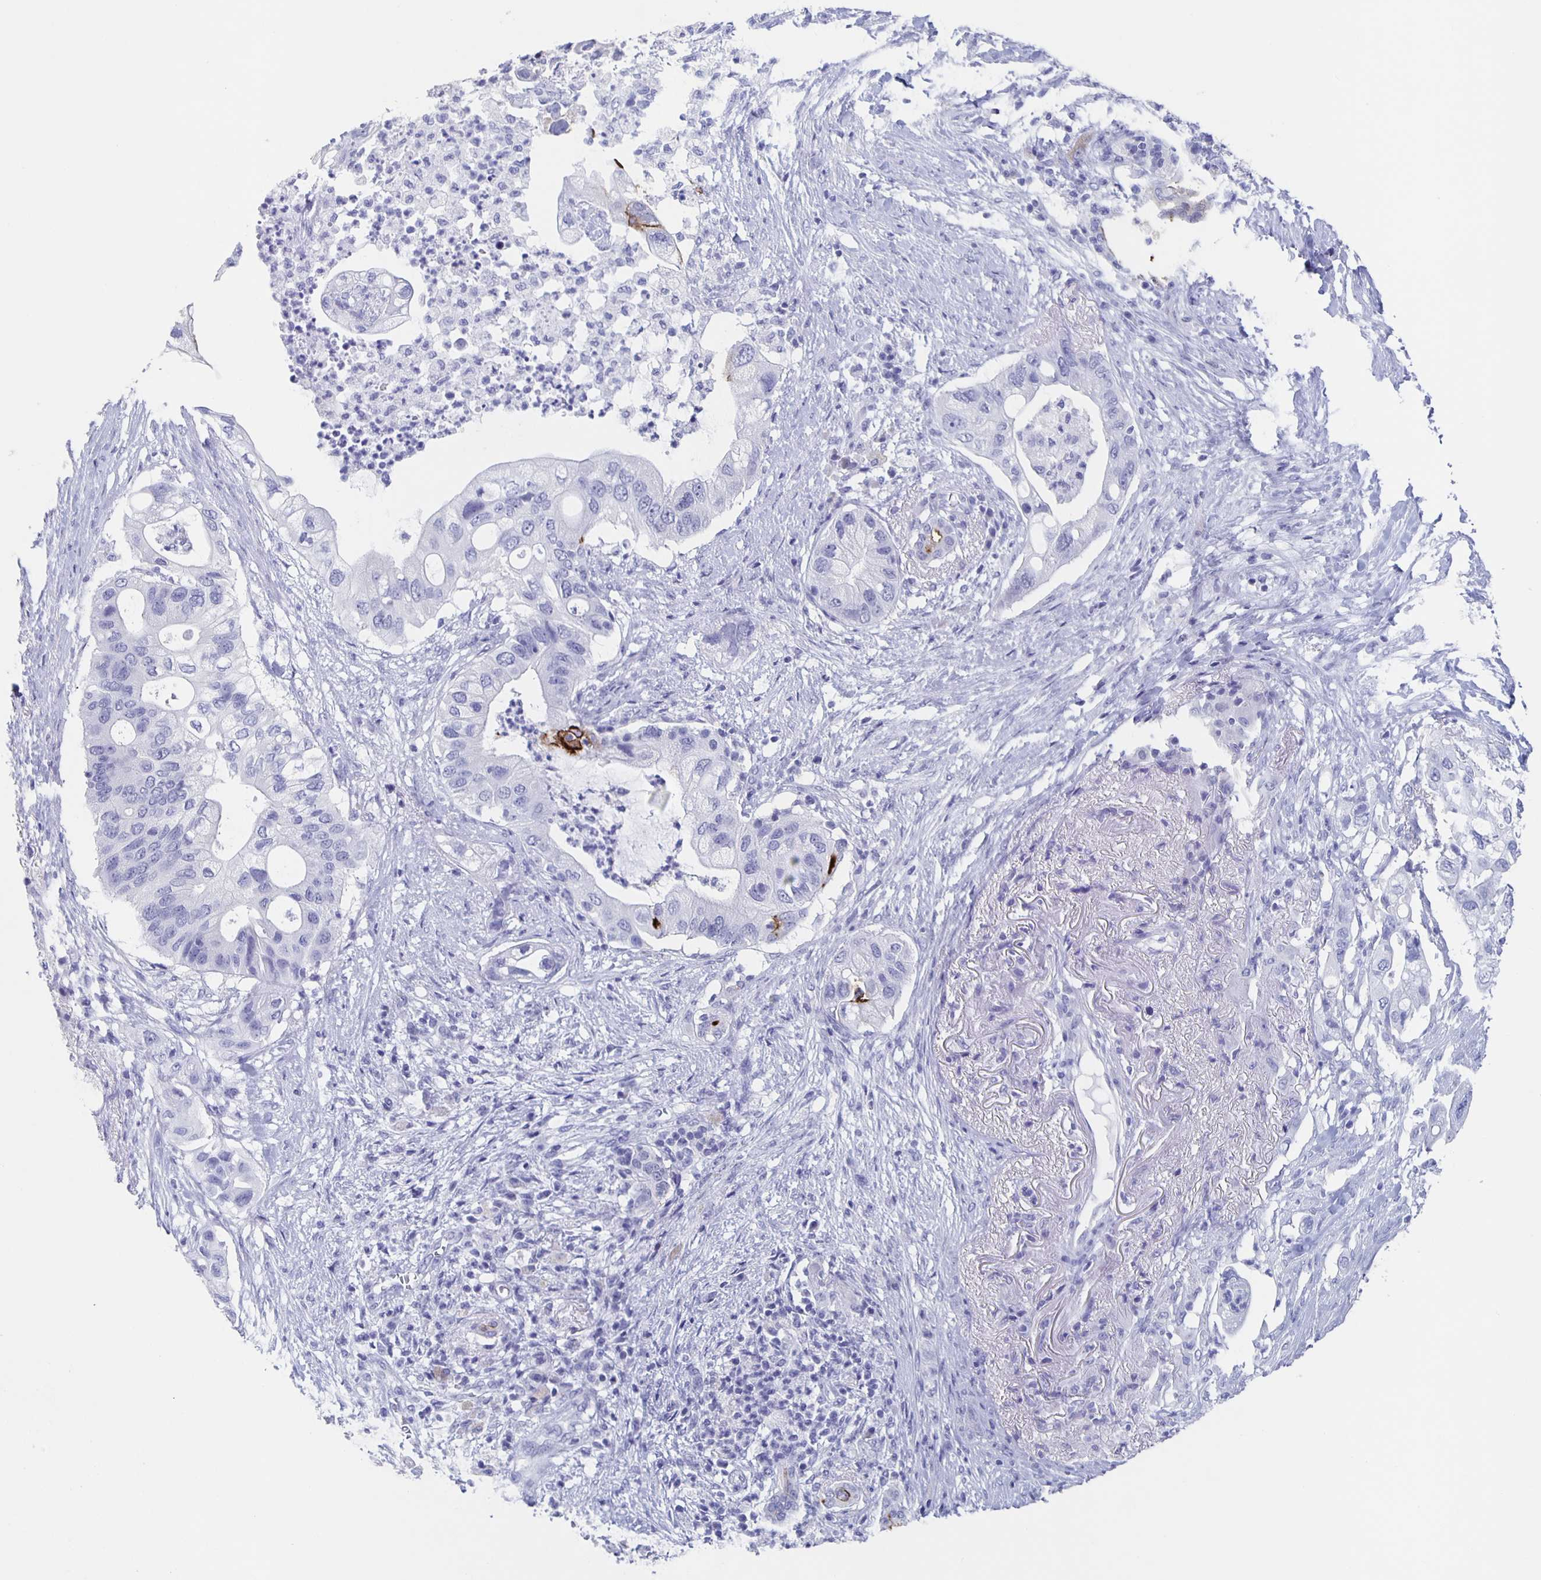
{"staining": {"intensity": "negative", "quantity": "none", "location": "none"}, "tissue": "pancreatic cancer", "cell_type": "Tumor cells", "image_type": "cancer", "snomed": [{"axis": "morphology", "description": "Adenocarcinoma, NOS"}, {"axis": "topography", "description": "Pancreas"}], "caption": "Immunohistochemistry of pancreatic cancer (adenocarcinoma) exhibits no staining in tumor cells.", "gene": "SLC34A2", "patient": {"sex": "female", "age": 72}}